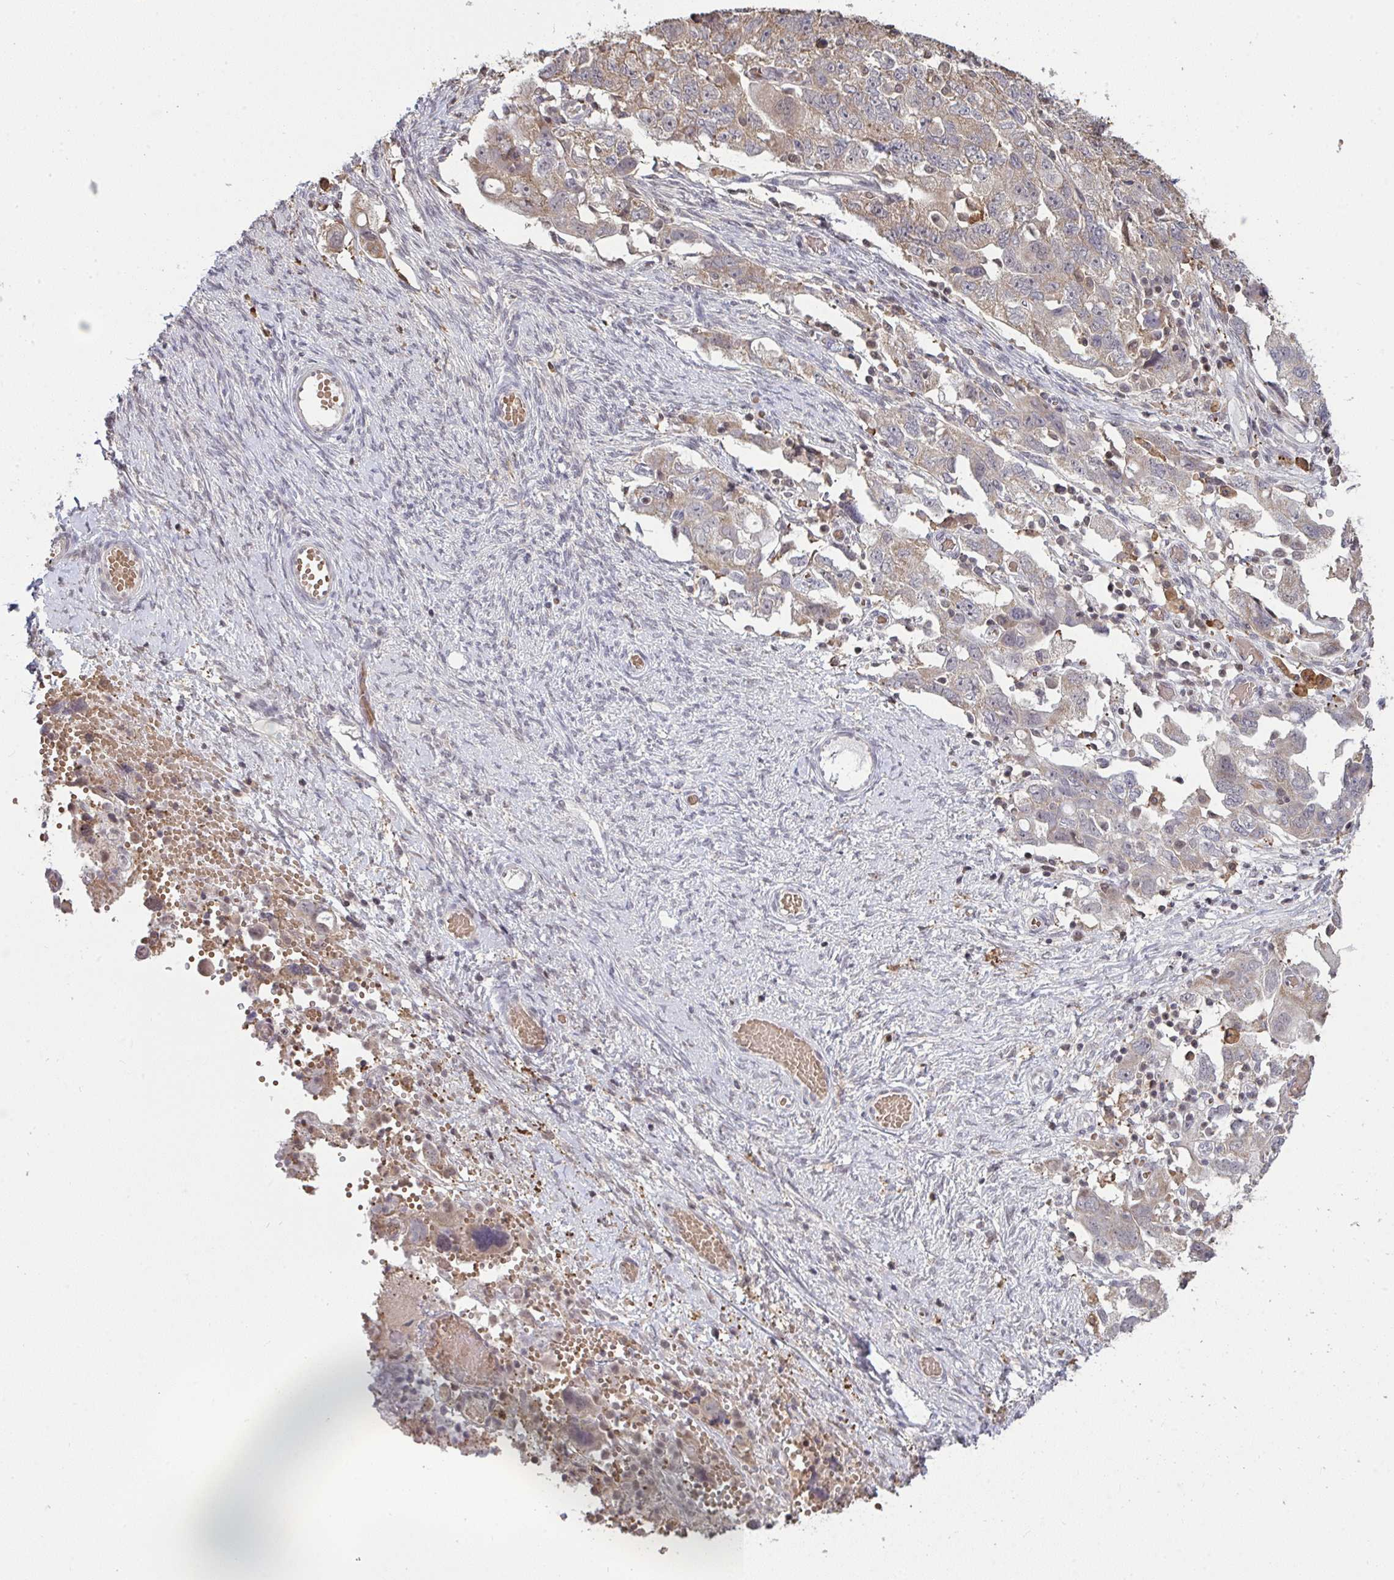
{"staining": {"intensity": "moderate", "quantity": ">75%", "location": "cytoplasmic/membranous"}, "tissue": "ovarian cancer", "cell_type": "Tumor cells", "image_type": "cancer", "snomed": [{"axis": "morphology", "description": "Carcinoma, NOS"}, {"axis": "morphology", "description": "Cystadenocarcinoma, serous, NOS"}, {"axis": "topography", "description": "Ovary"}], "caption": "The photomicrograph reveals immunohistochemical staining of ovarian cancer. There is moderate cytoplasmic/membranous expression is present in approximately >75% of tumor cells.", "gene": "SAP30", "patient": {"sex": "female", "age": 69}}